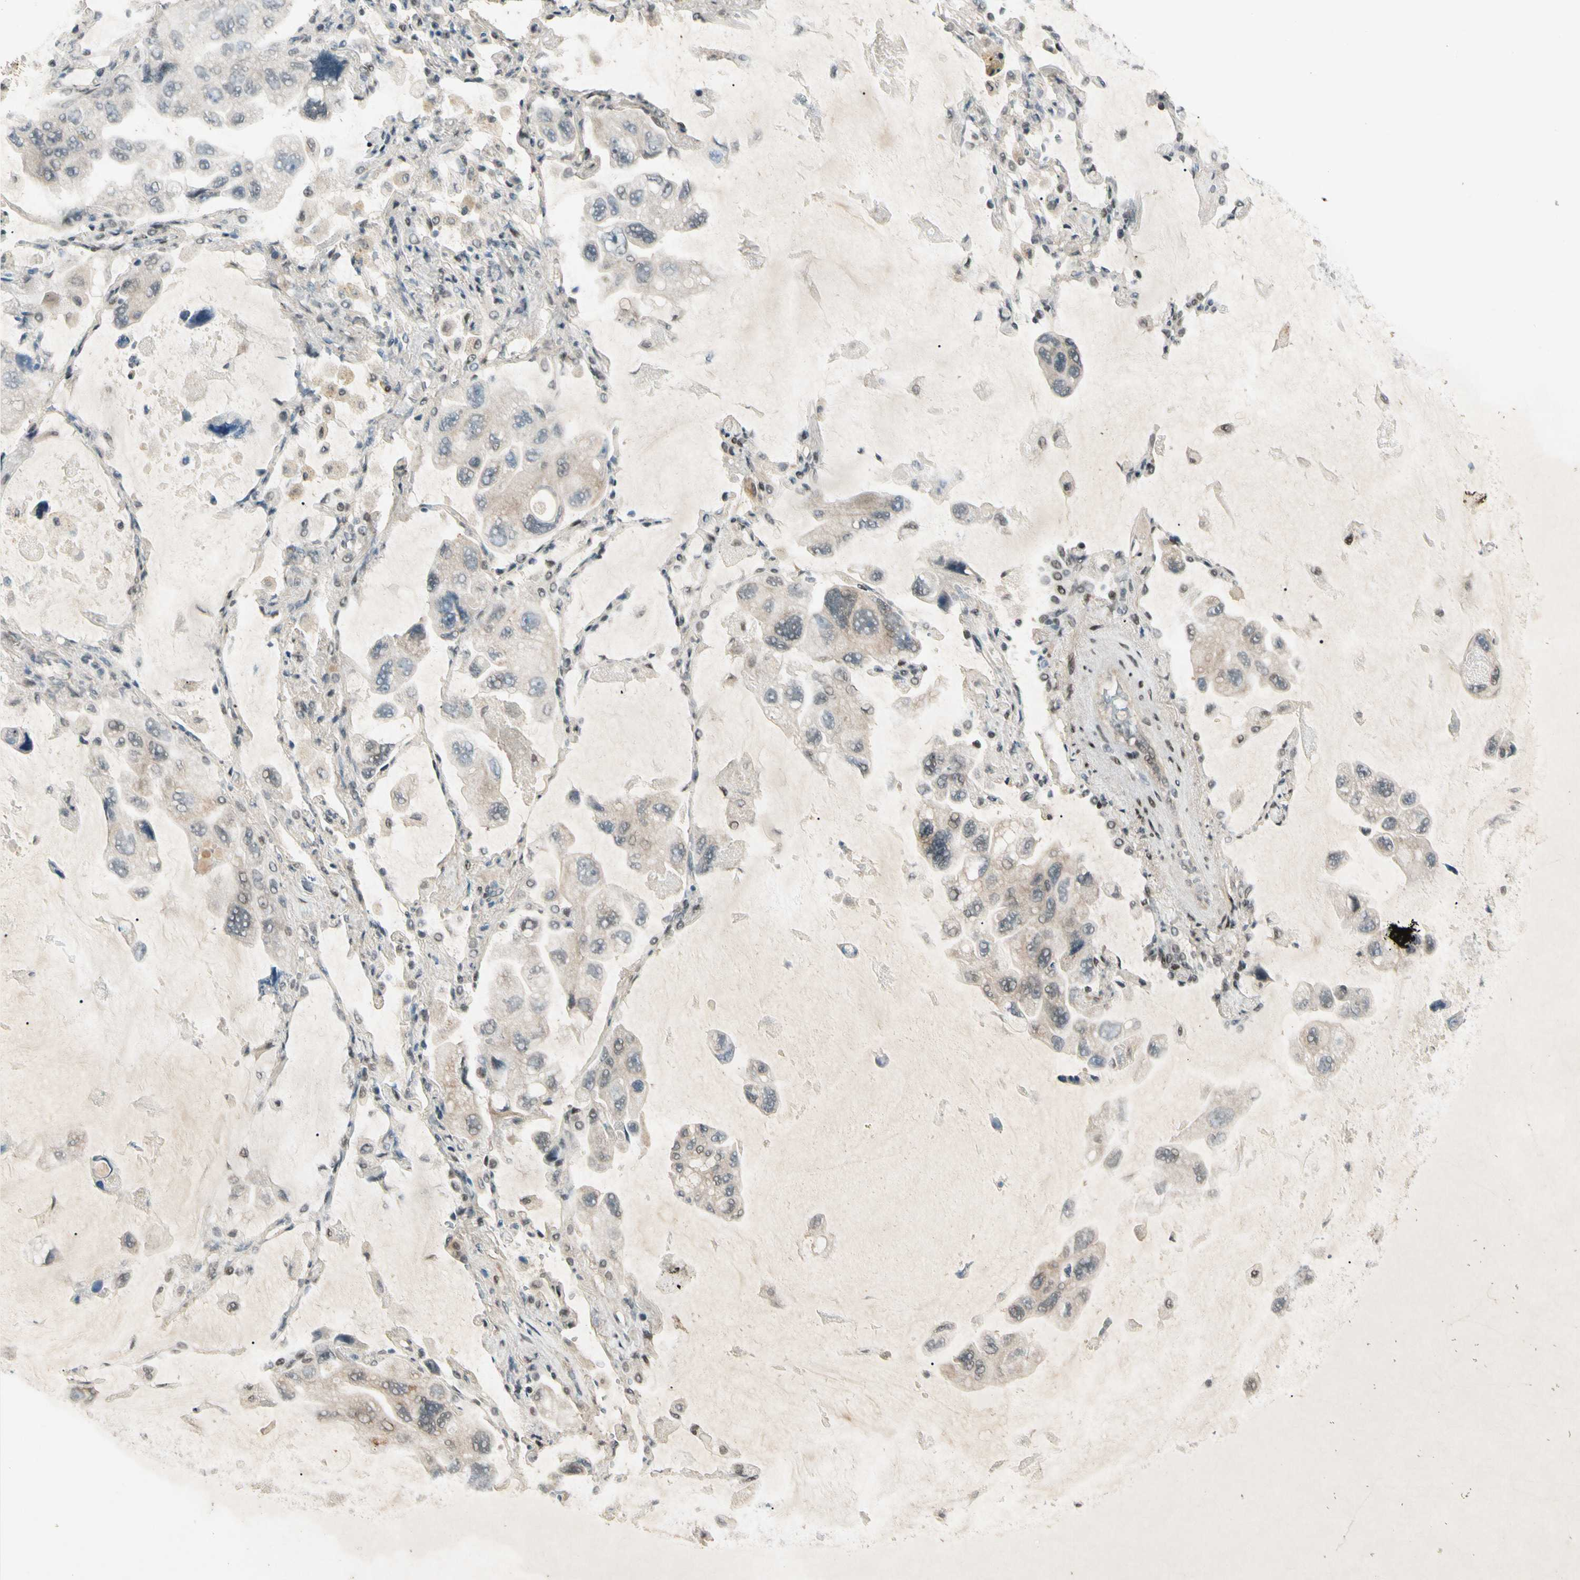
{"staining": {"intensity": "weak", "quantity": "25%-75%", "location": "cytoplasmic/membranous"}, "tissue": "lung cancer", "cell_type": "Tumor cells", "image_type": "cancer", "snomed": [{"axis": "morphology", "description": "Squamous cell carcinoma, NOS"}, {"axis": "topography", "description": "Lung"}], "caption": "IHC (DAB (3,3'-diaminobenzidine)) staining of human lung cancer (squamous cell carcinoma) exhibits weak cytoplasmic/membranous protein expression in approximately 25%-75% of tumor cells.", "gene": "ZBTB4", "patient": {"sex": "female", "age": 73}}